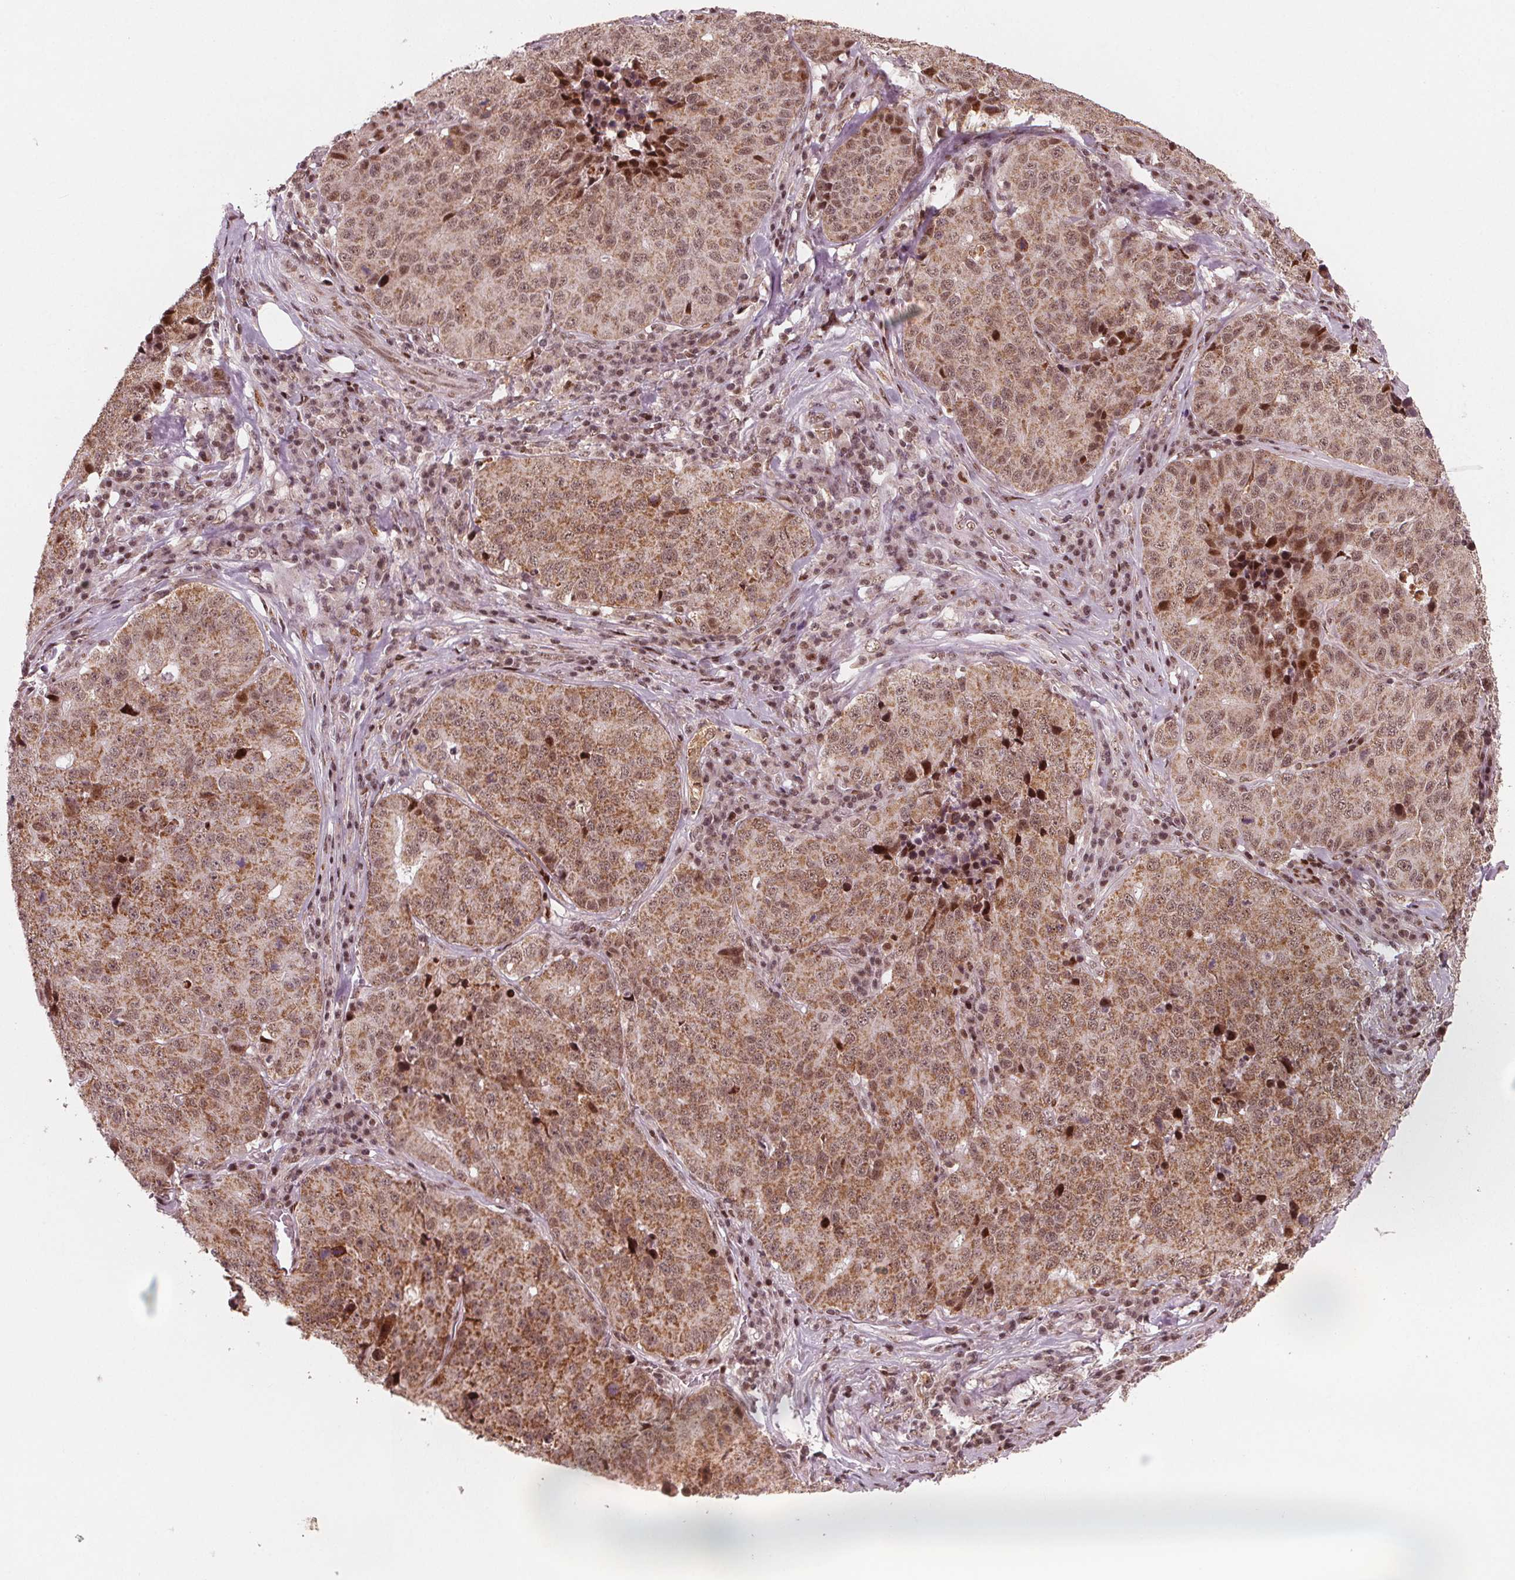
{"staining": {"intensity": "moderate", "quantity": ">75%", "location": "cytoplasmic/membranous"}, "tissue": "stomach cancer", "cell_type": "Tumor cells", "image_type": "cancer", "snomed": [{"axis": "morphology", "description": "Adenocarcinoma, NOS"}, {"axis": "topography", "description": "Stomach"}], "caption": "A high-resolution image shows immunohistochemistry staining of stomach cancer (adenocarcinoma), which demonstrates moderate cytoplasmic/membranous staining in approximately >75% of tumor cells.", "gene": "SNRNP35", "patient": {"sex": "male", "age": 71}}